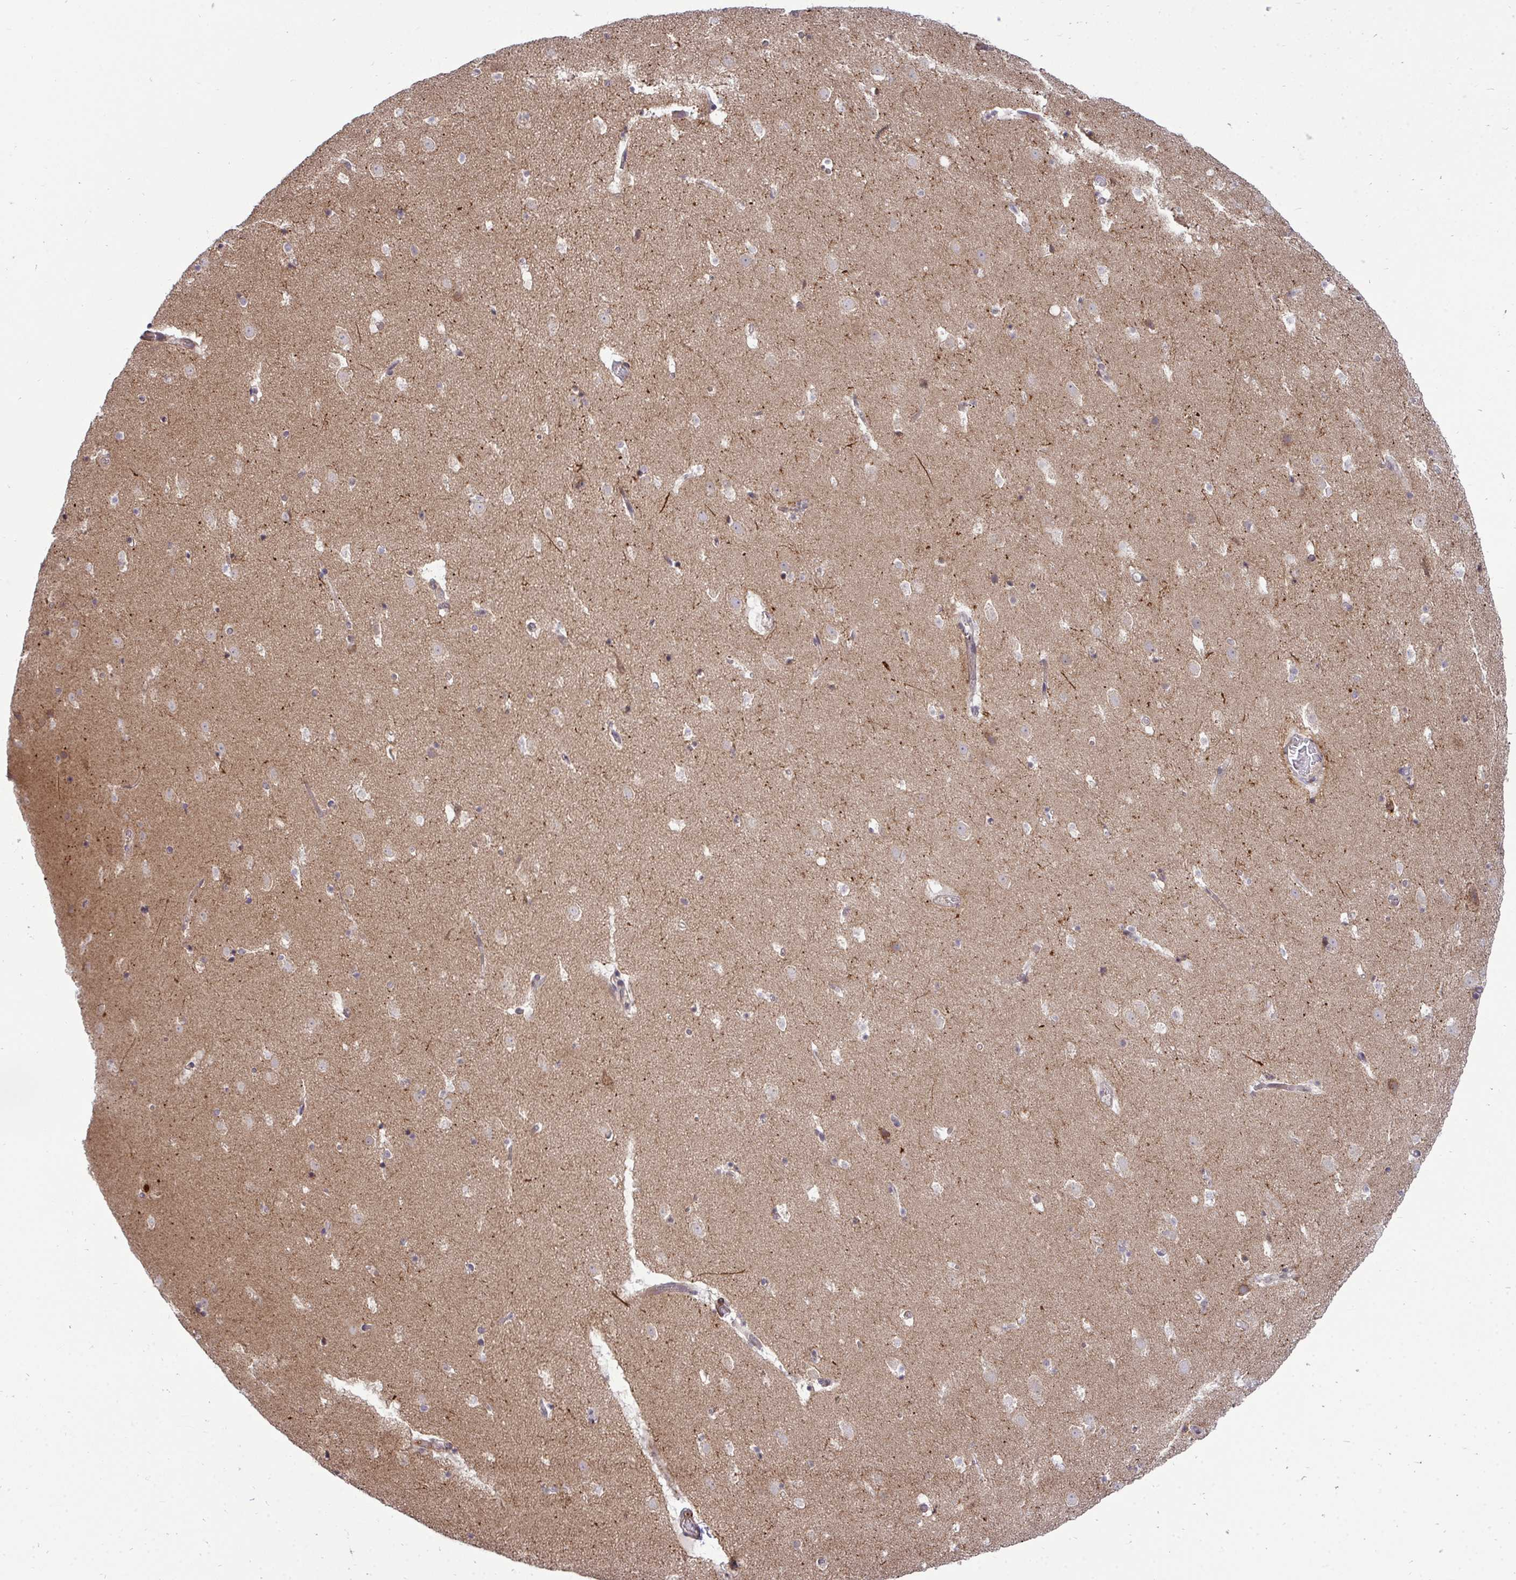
{"staining": {"intensity": "moderate", "quantity": "<25%", "location": "cytoplasmic/membranous"}, "tissue": "caudate", "cell_type": "Glial cells", "image_type": "normal", "snomed": [{"axis": "morphology", "description": "Normal tissue, NOS"}, {"axis": "topography", "description": "Lateral ventricle wall"}], "caption": "Immunohistochemistry histopathology image of unremarkable caudate stained for a protein (brown), which displays low levels of moderate cytoplasmic/membranous staining in about <25% of glial cells.", "gene": "TRIM44", "patient": {"sex": "male", "age": 37}}